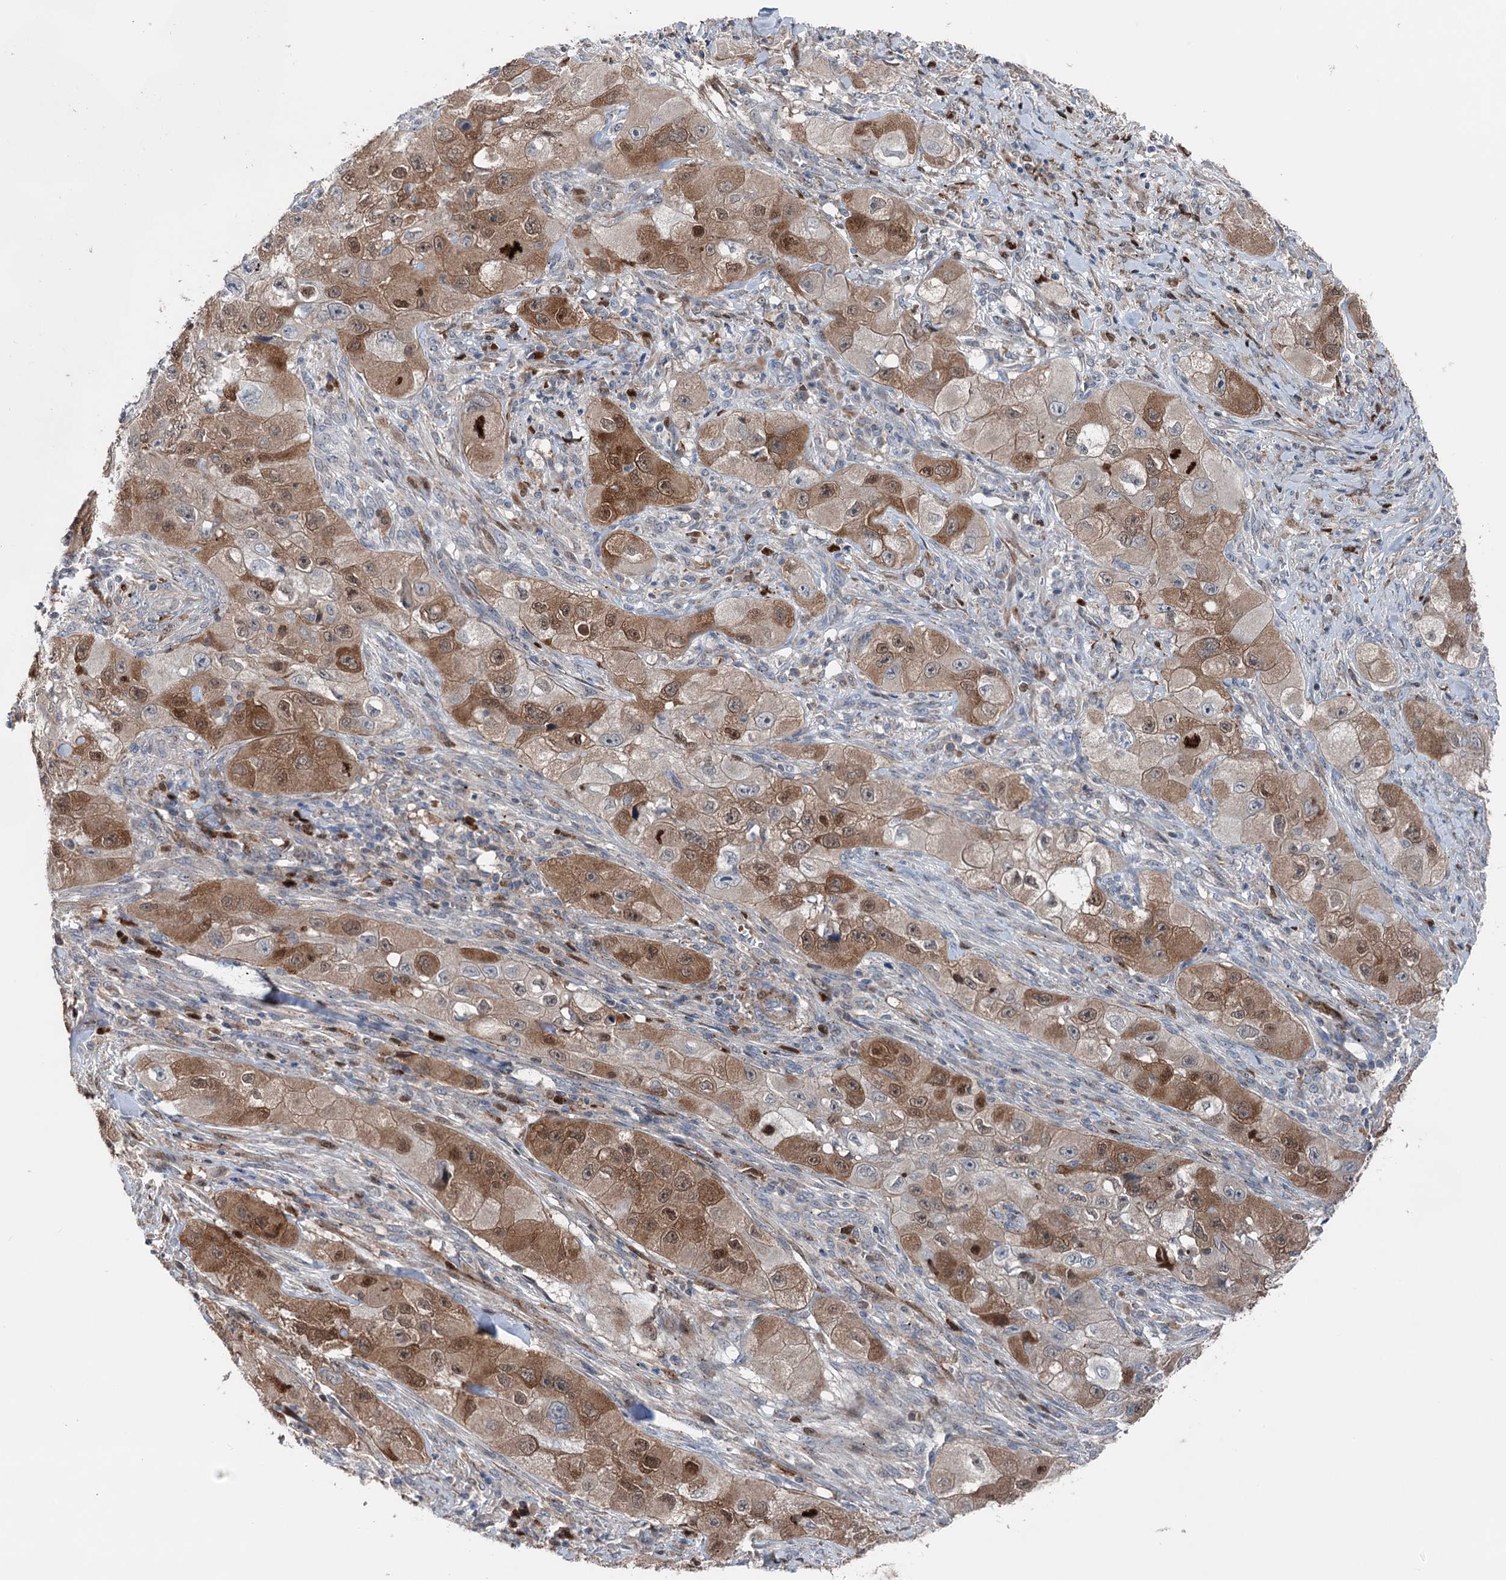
{"staining": {"intensity": "moderate", "quantity": ">75%", "location": "cytoplasmic/membranous,nuclear"}, "tissue": "skin cancer", "cell_type": "Tumor cells", "image_type": "cancer", "snomed": [{"axis": "morphology", "description": "Squamous cell carcinoma, NOS"}, {"axis": "topography", "description": "Skin"}, {"axis": "topography", "description": "Subcutis"}], "caption": "Skin cancer (squamous cell carcinoma) stained with DAB IHC exhibits medium levels of moderate cytoplasmic/membranous and nuclear positivity in about >75% of tumor cells. The protein of interest is stained brown, and the nuclei are stained in blue (DAB (3,3'-diaminobenzidine) IHC with brightfield microscopy, high magnification).", "gene": "NCAPD2", "patient": {"sex": "male", "age": 73}}